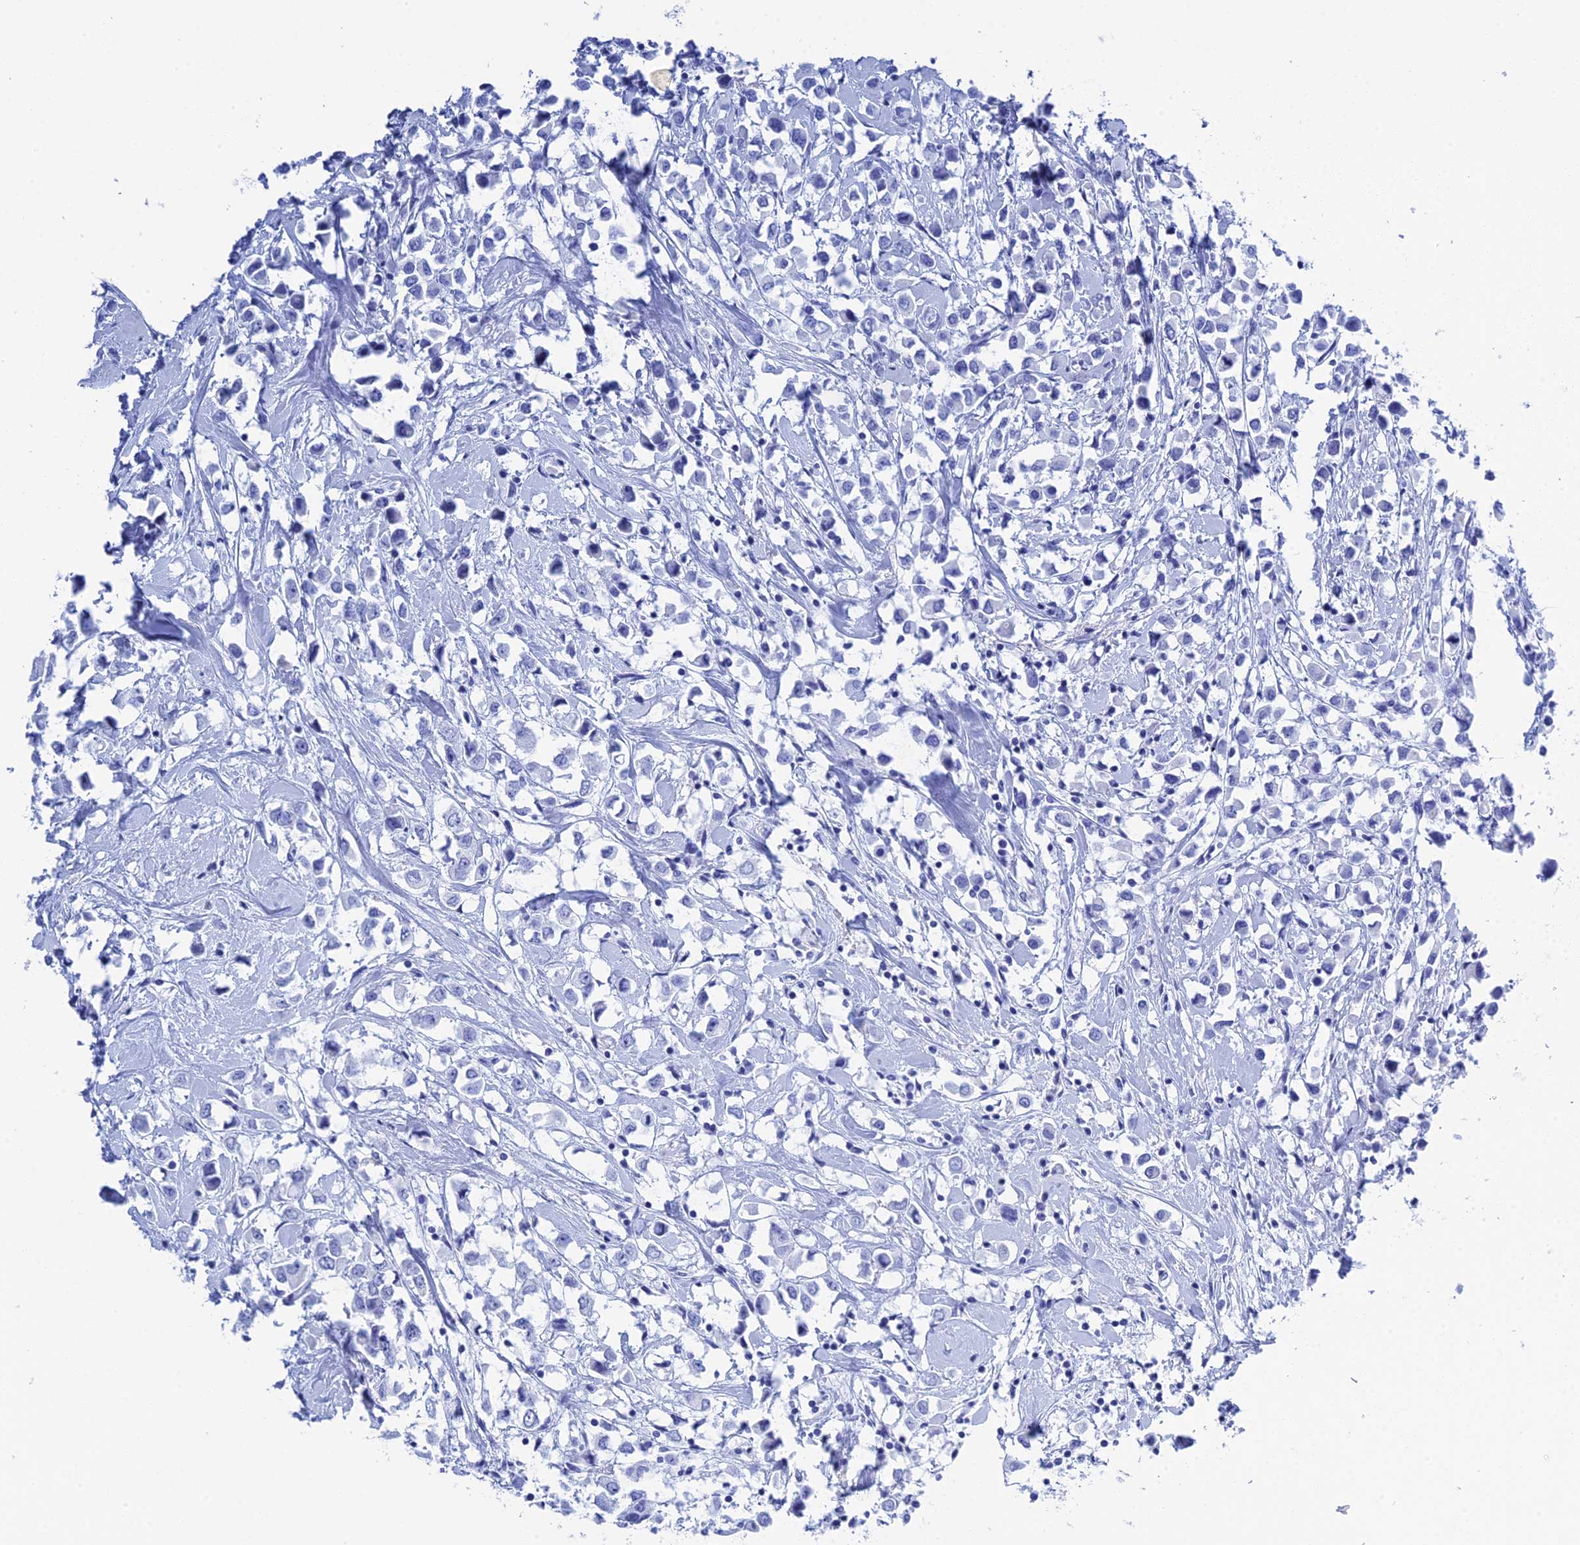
{"staining": {"intensity": "negative", "quantity": "none", "location": "none"}, "tissue": "breast cancer", "cell_type": "Tumor cells", "image_type": "cancer", "snomed": [{"axis": "morphology", "description": "Duct carcinoma"}, {"axis": "topography", "description": "Breast"}], "caption": "A photomicrograph of breast cancer (invasive ductal carcinoma) stained for a protein exhibits no brown staining in tumor cells. The staining is performed using DAB (3,3'-diaminobenzidine) brown chromogen with nuclei counter-stained in using hematoxylin.", "gene": "TEX101", "patient": {"sex": "female", "age": 61}}